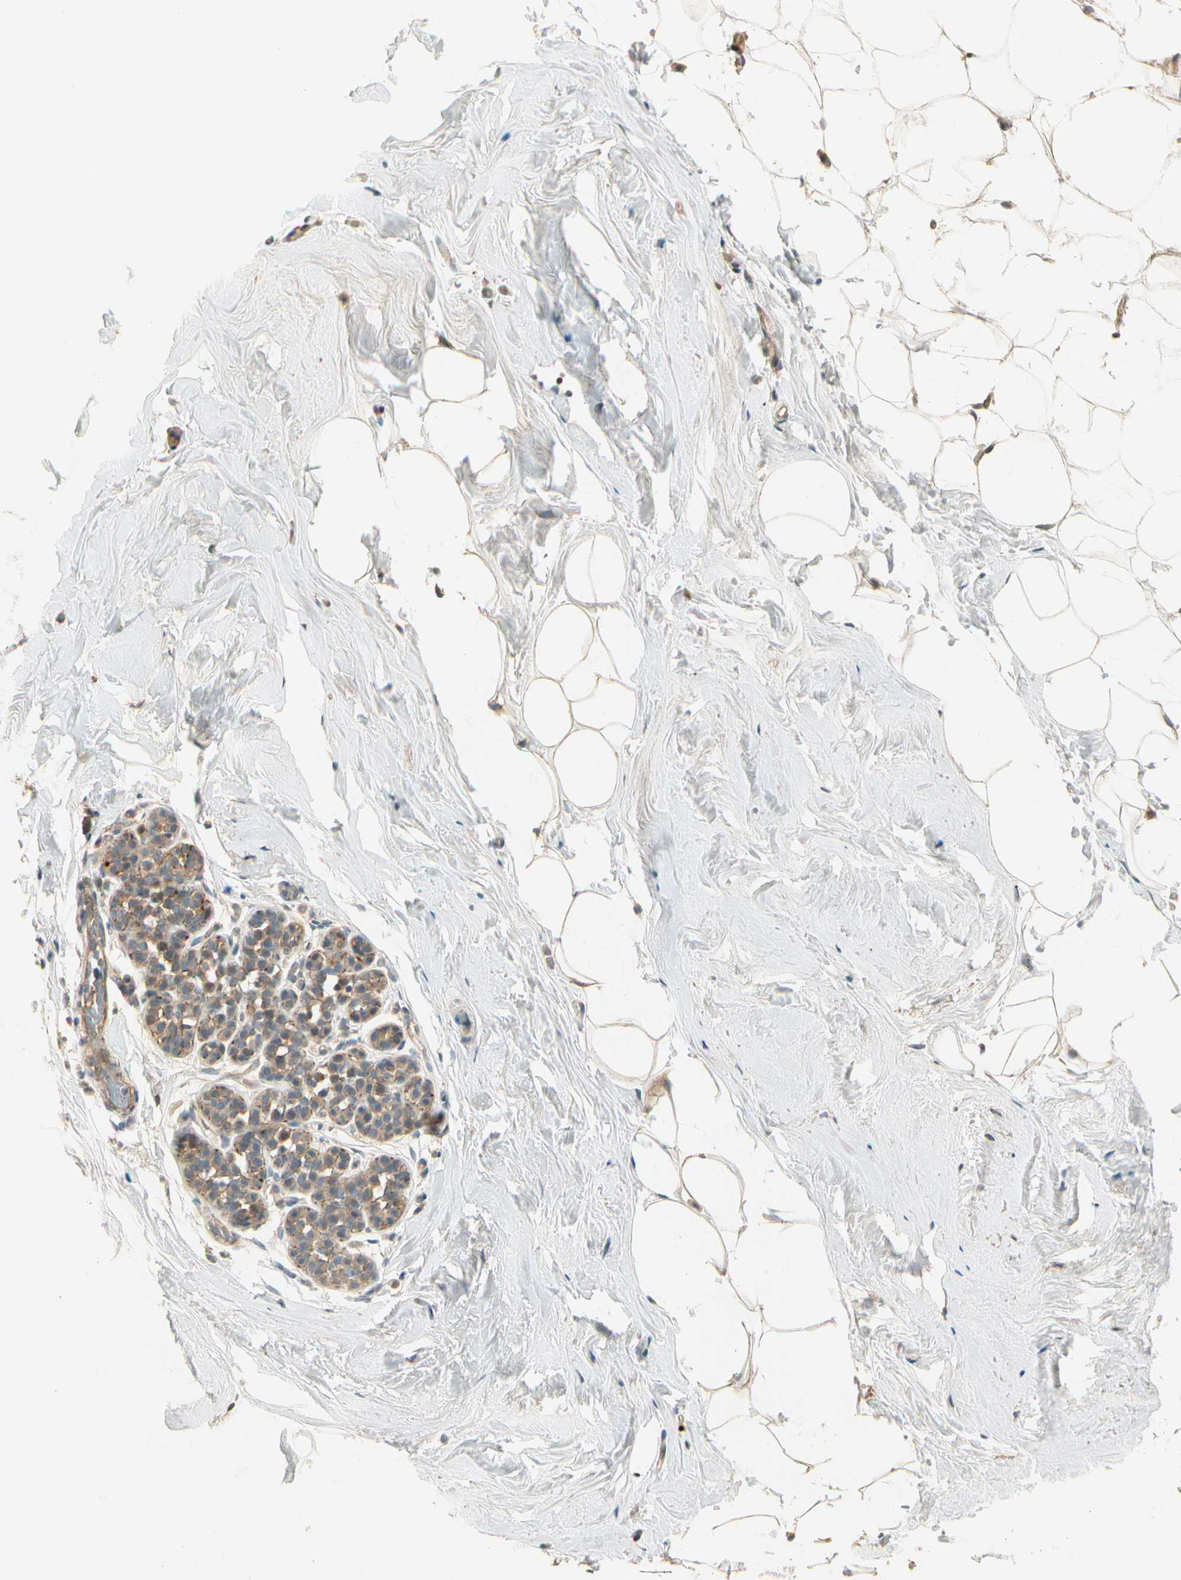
{"staining": {"intensity": "moderate", "quantity": "<25%", "location": "cytoplasmic/membranous"}, "tissue": "breast", "cell_type": "Adipocytes", "image_type": "normal", "snomed": [{"axis": "morphology", "description": "Normal tissue, NOS"}, {"axis": "topography", "description": "Breast"}], "caption": "Adipocytes display low levels of moderate cytoplasmic/membranous staining in about <25% of cells in normal breast.", "gene": "ACVR1", "patient": {"sex": "female", "age": 75}}